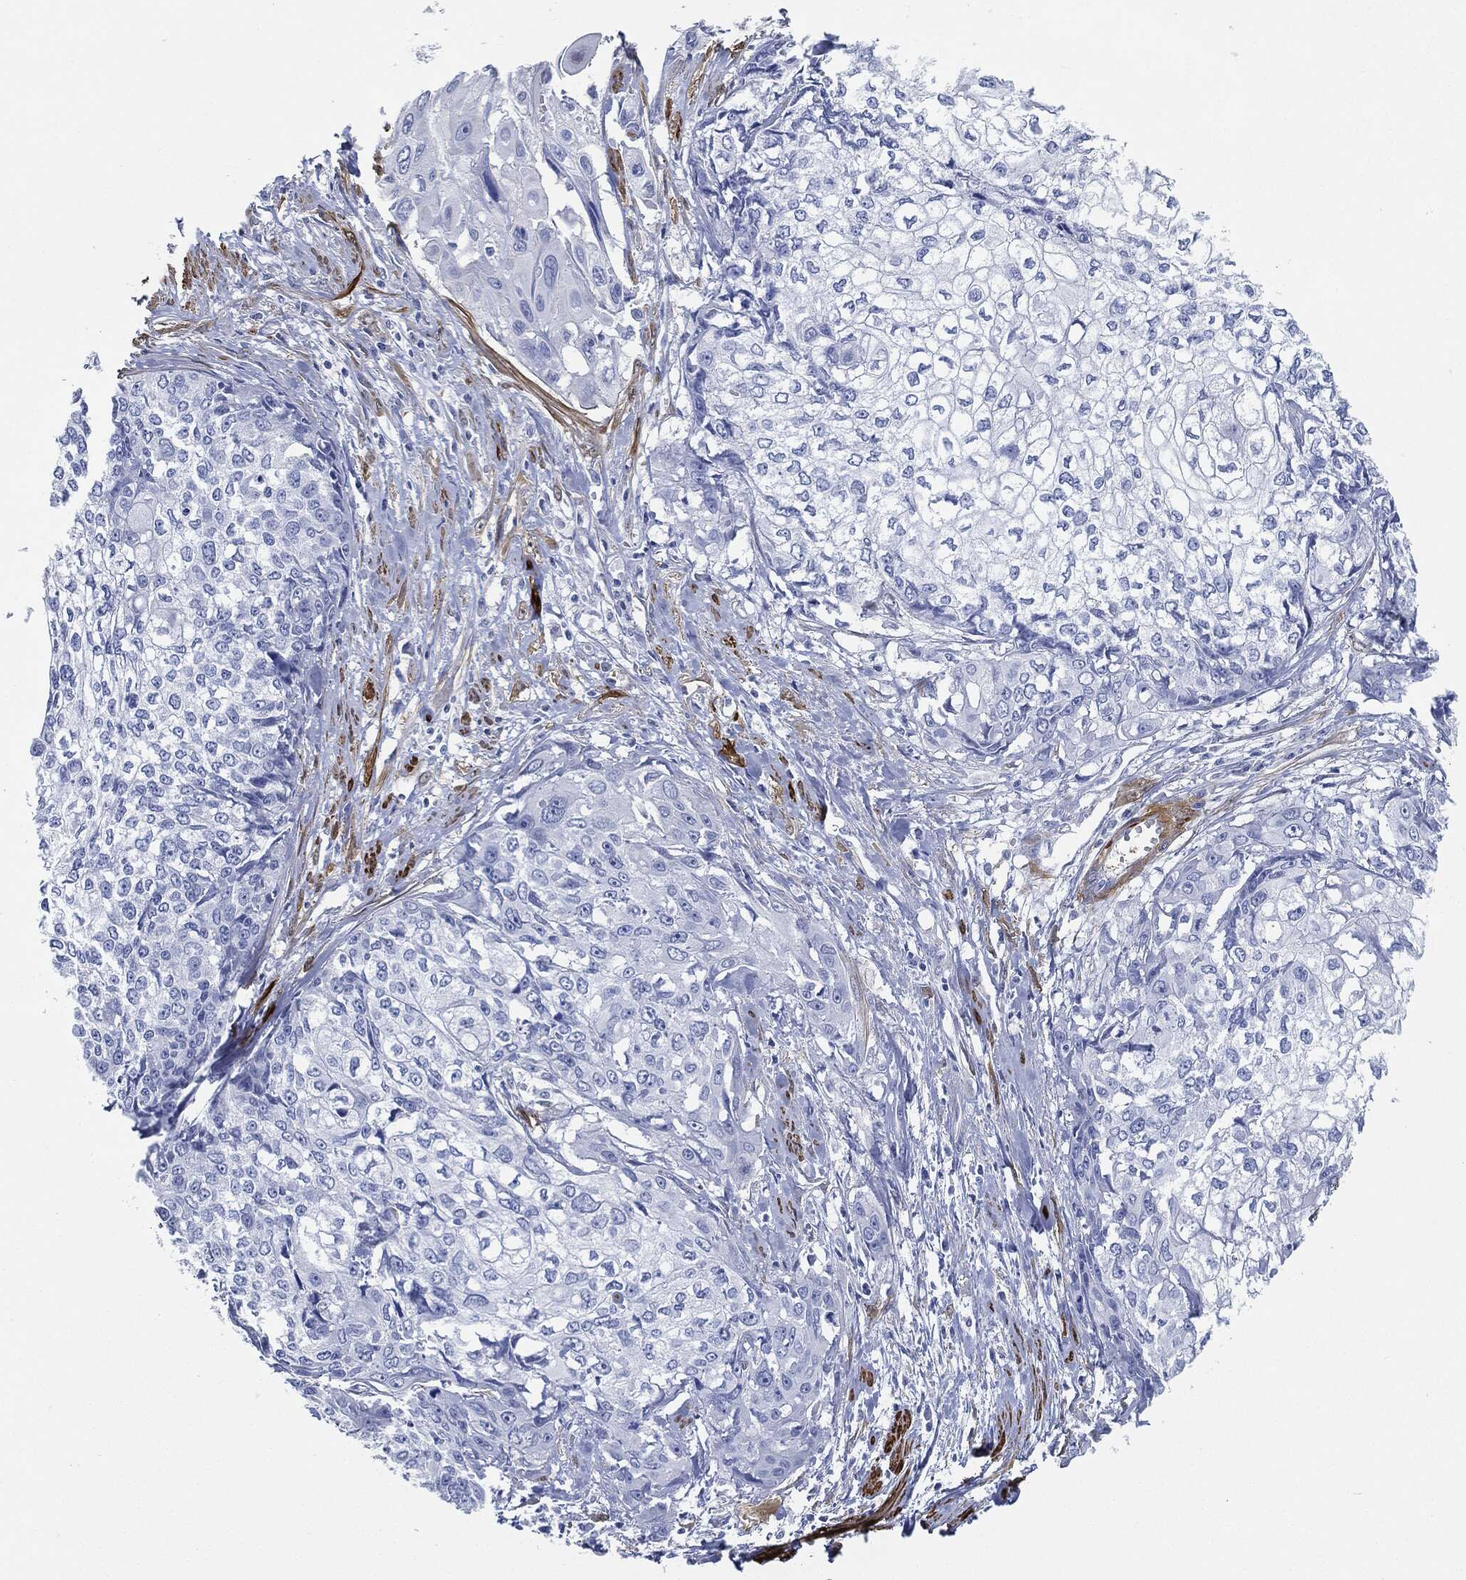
{"staining": {"intensity": "negative", "quantity": "none", "location": "none"}, "tissue": "cervical cancer", "cell_type": "Tumor cells", "image_type": "cancer", "snomed": [{"axis": "morphology", "description": "Squamous cell carcinoma, NOS"}, {"axis": "topography", "description": "Cervix"}], "caption": "Immunohistochemistry of cervical cancer (squamous cell carcinoma) shows no expression in tumor cells.", "gene": "TAGLN", "patient": {"sex": "female", "age": 58}}